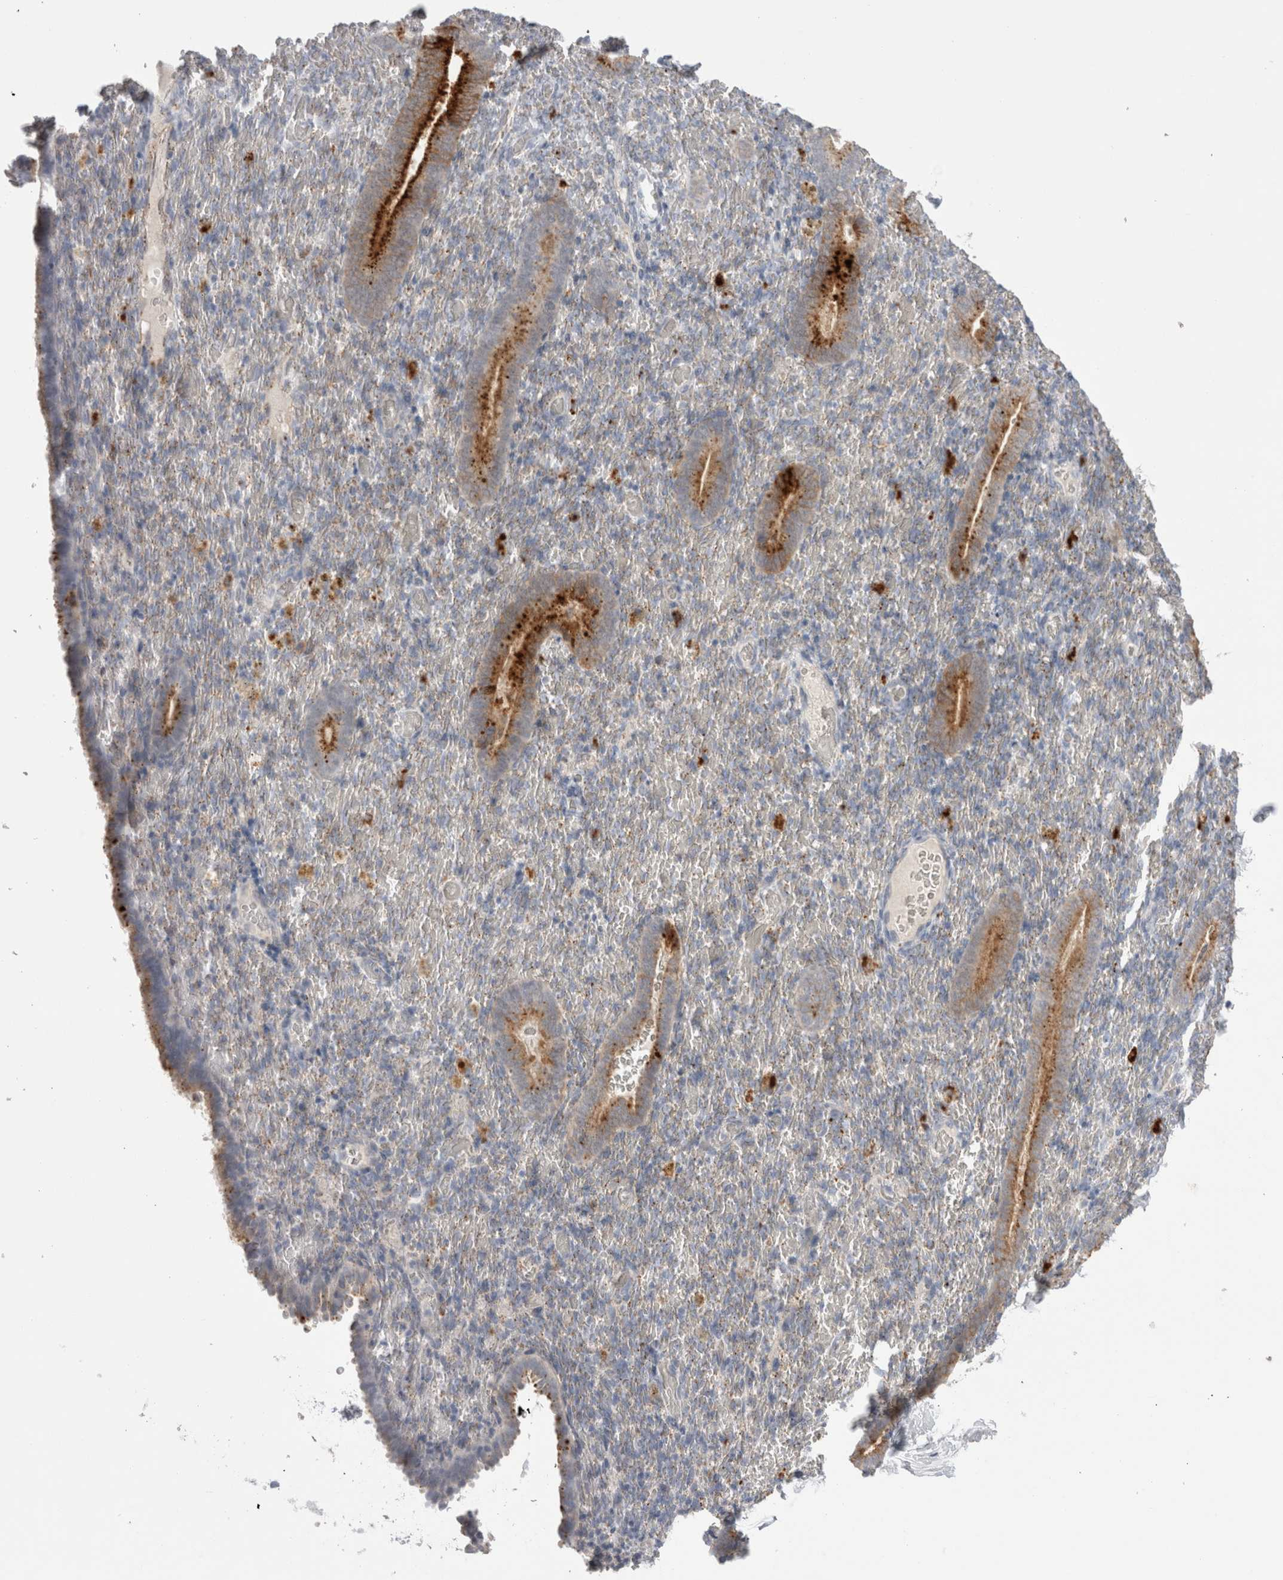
{"staining": {"intensity": "moderate", "quantity": "<25%", "location": "cytoplasmic/membranous"}, "tissue": "endometrium", "cell_type": "Cells in endometrial stroma", "image_type": "normal", "snomed": [{"axis": "morphology", "description": "Normal tissue, NOS"}, {"axis": "topography", "description": "Endometrium"}], "caption": "Protein expression analysis of unremarkable endometrium displays moderate cytoplasmic/membranous positivity in approximately <25% of cells in endometrial stroma. The protein is stained brown, and the nuclei are stained in blue (DAB (3,3'-diaminobenzidine) IHC with brightfield microscopy, high magnification).", "gene": "EPDR1", "patient": {"sex": "female", "age": 51}}